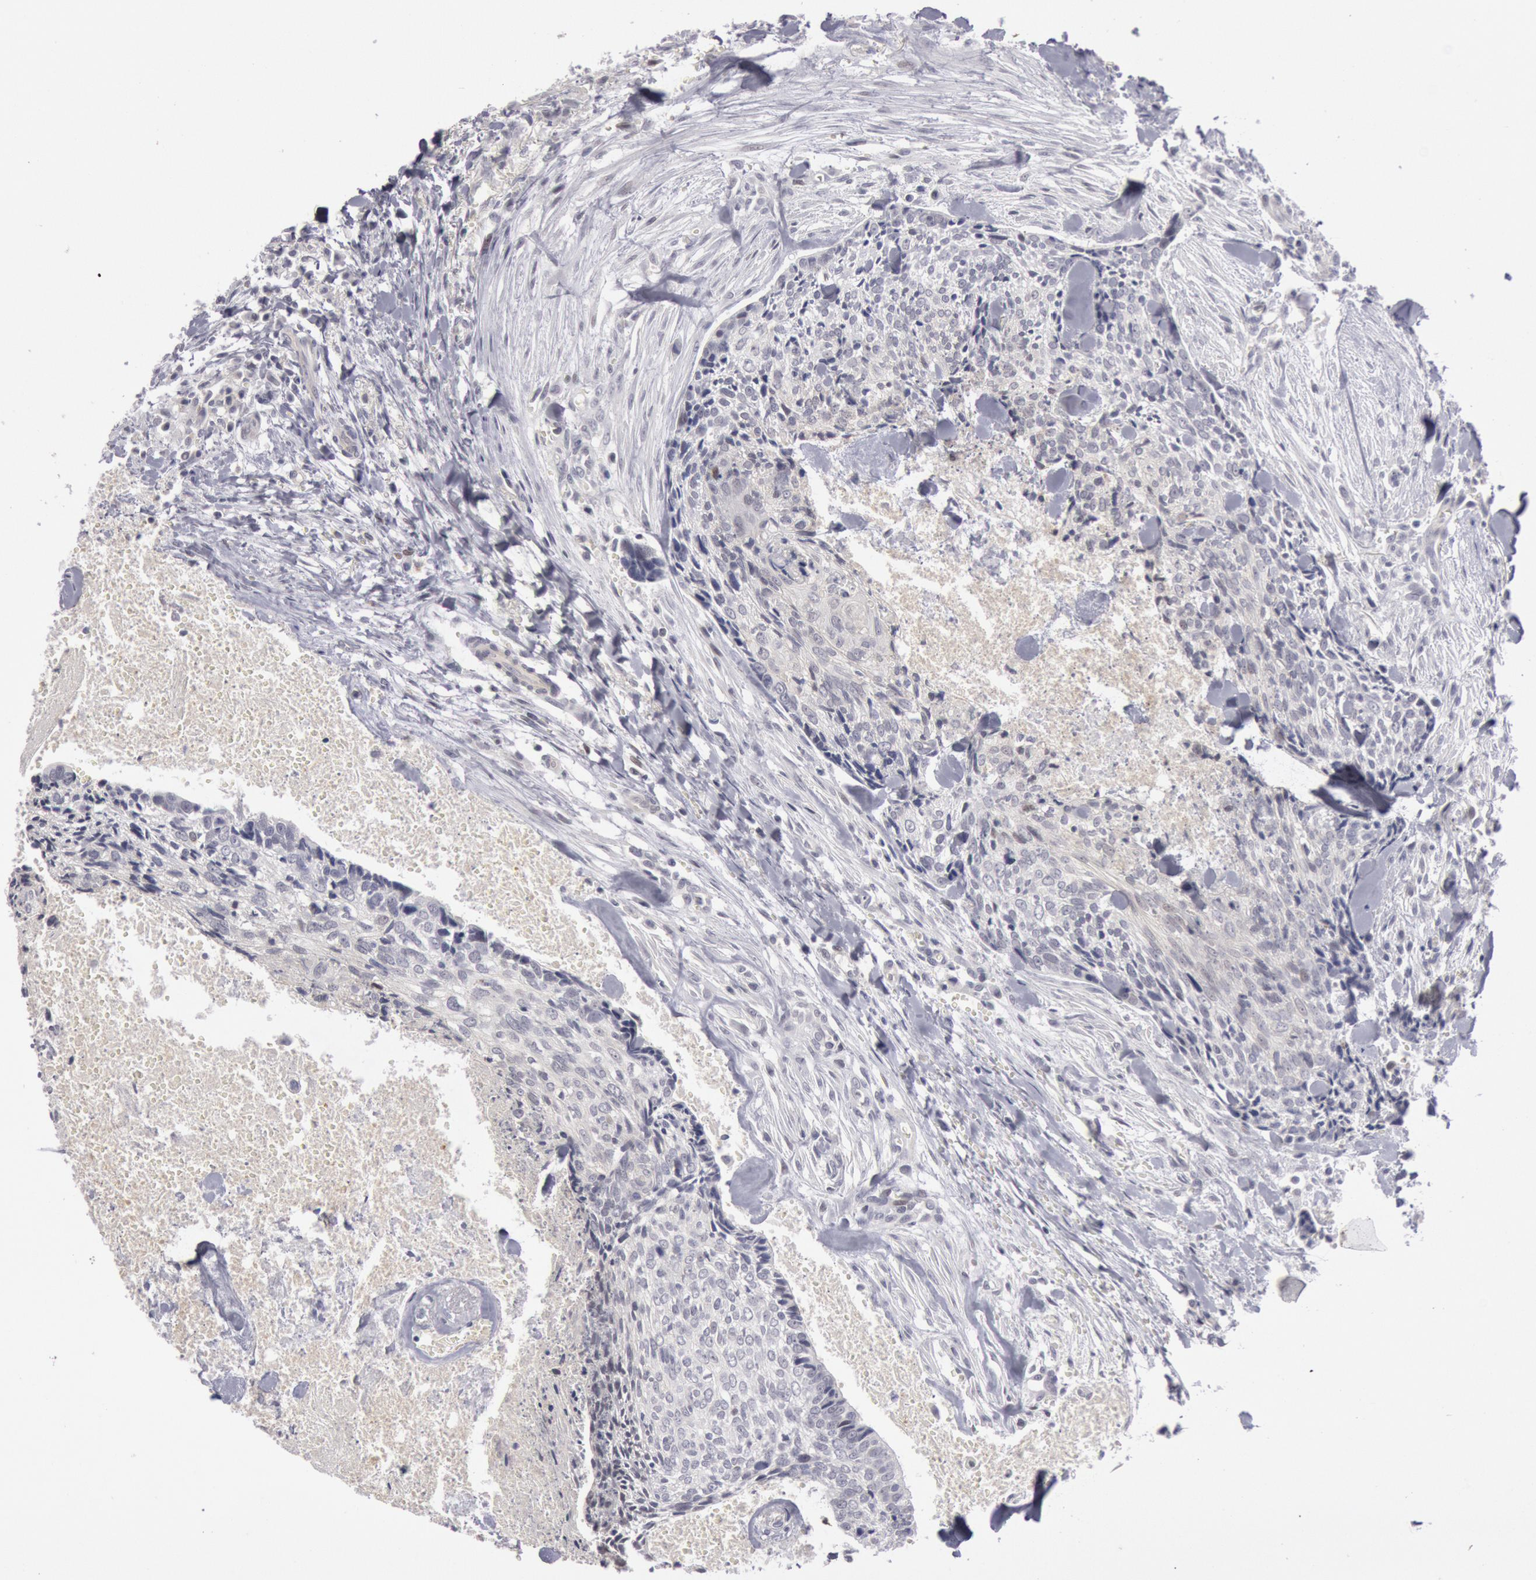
{"staining": {"intensity": "negative", "quantity": "none", "location": "none"}, "tissue": "head and neck cancer", "cell_type": "Tumor cells", "image_type": "cancer", "snomed": [{"axis": "morphology", "description": "Squamous cell carcinoma, NOS"}, {"axis": "topography", "description": "Salivary gland"}, {"axis": "topography", "description": "Head-Neck"}], "caption": "The immunohistochemistry micrograph has no significant staining in tumor cells of head and neck cancer (squamous cell carcinoma) tissue.", "gene": "JOSD1", "patient": {"sex": "male", "age": 70}}